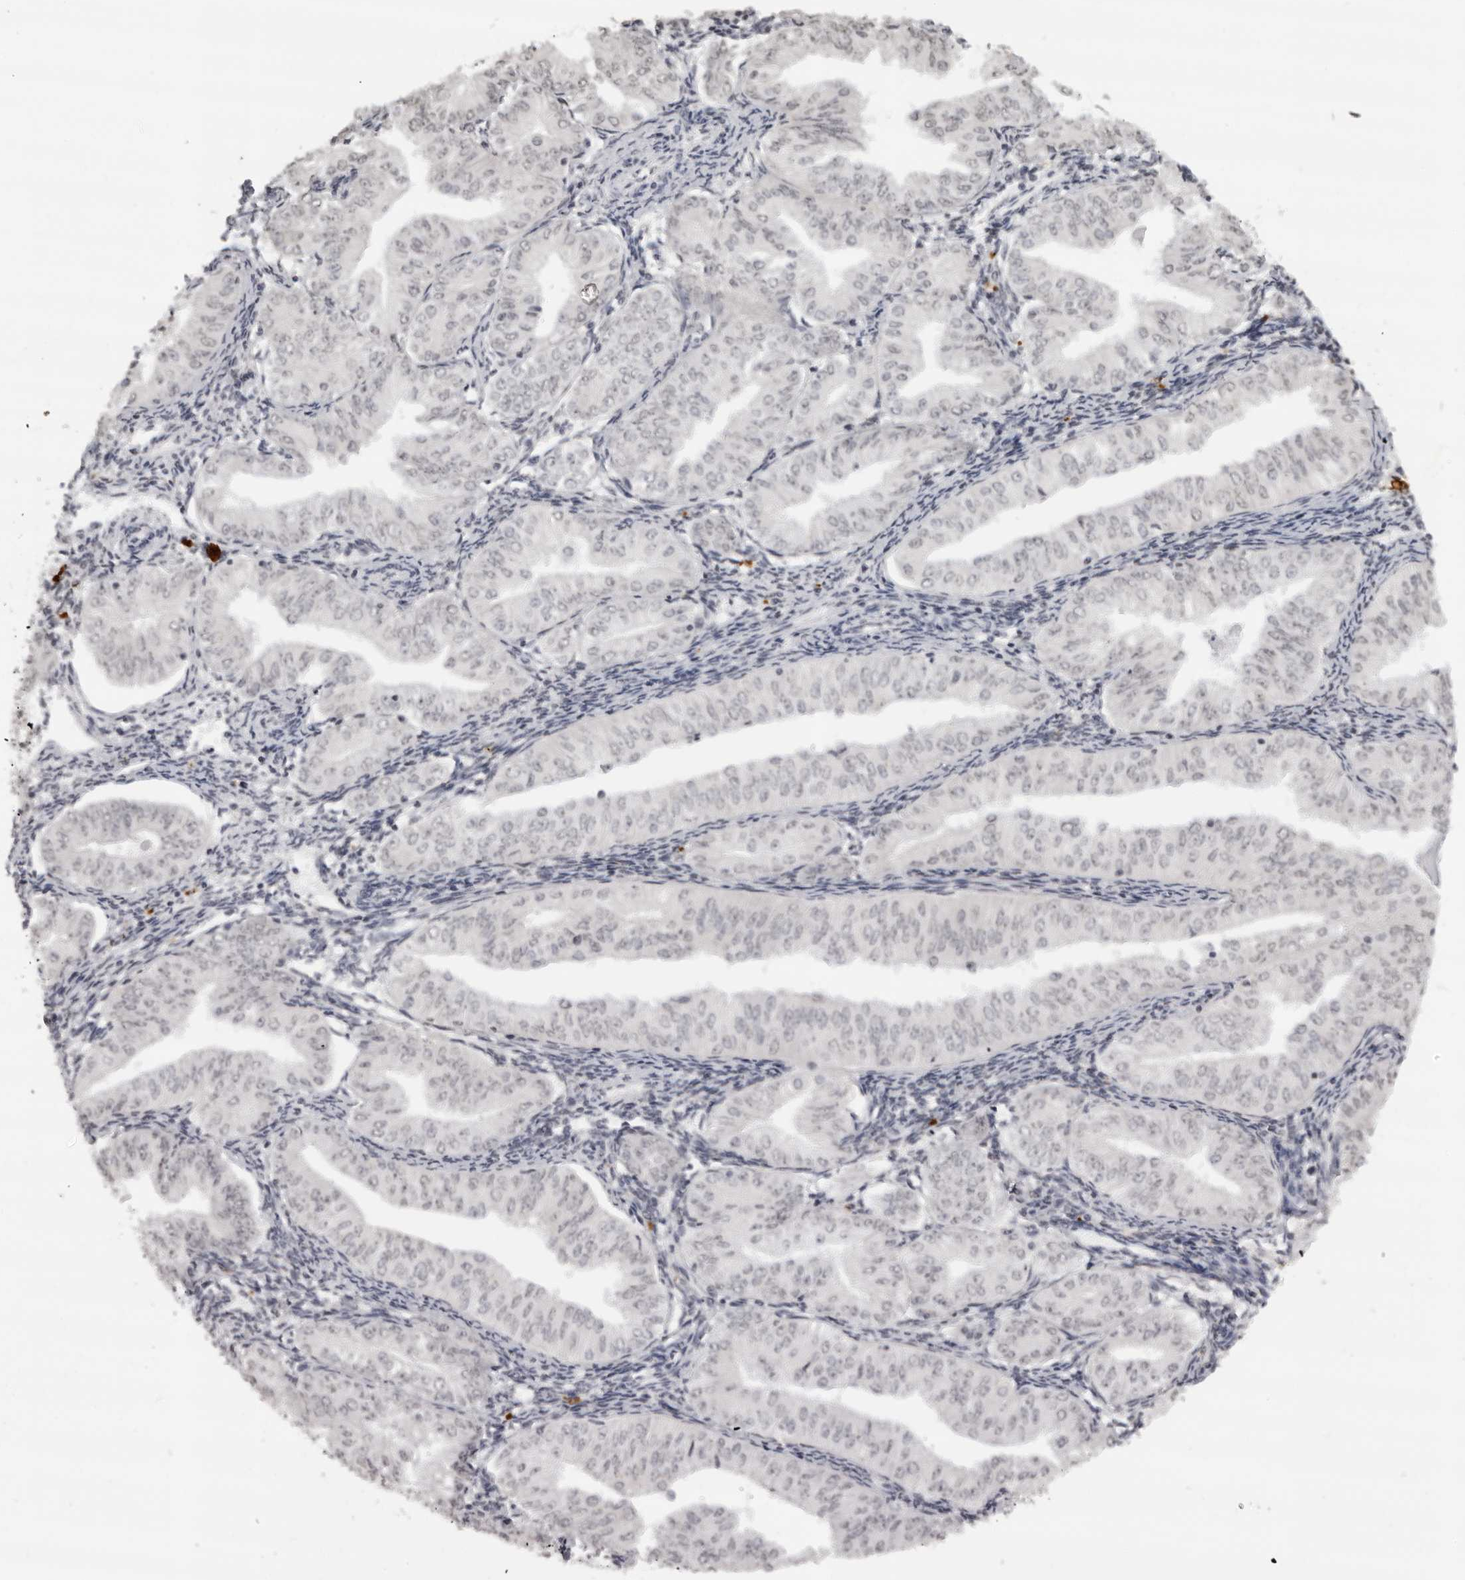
{"staining": {"intensity": "negative", "quantity": "none", "location": "none"}, "tissue": "endometrial cancer", "cell_type": "Tumor cells", "image_type": "cancer", "snomed": [{"axis": "morphology", "description": "Normal tissue, NOS"}, {"axis": "morphology", "description": "Adenocarcinoma, NOS"}, {"axis": "topography", "description": "Endometrium"}], "caption": "A high-resolution image shows immunohistochemistry (IHC) staining of endometrial adenocarcinoma, which exhibits no significant staining in tumor cells. (Immunohistochemistry (ihc), brightfield microscopy, high magnification).", "gene": "NTM", "patient": {"sex": "female", "age": 53}}